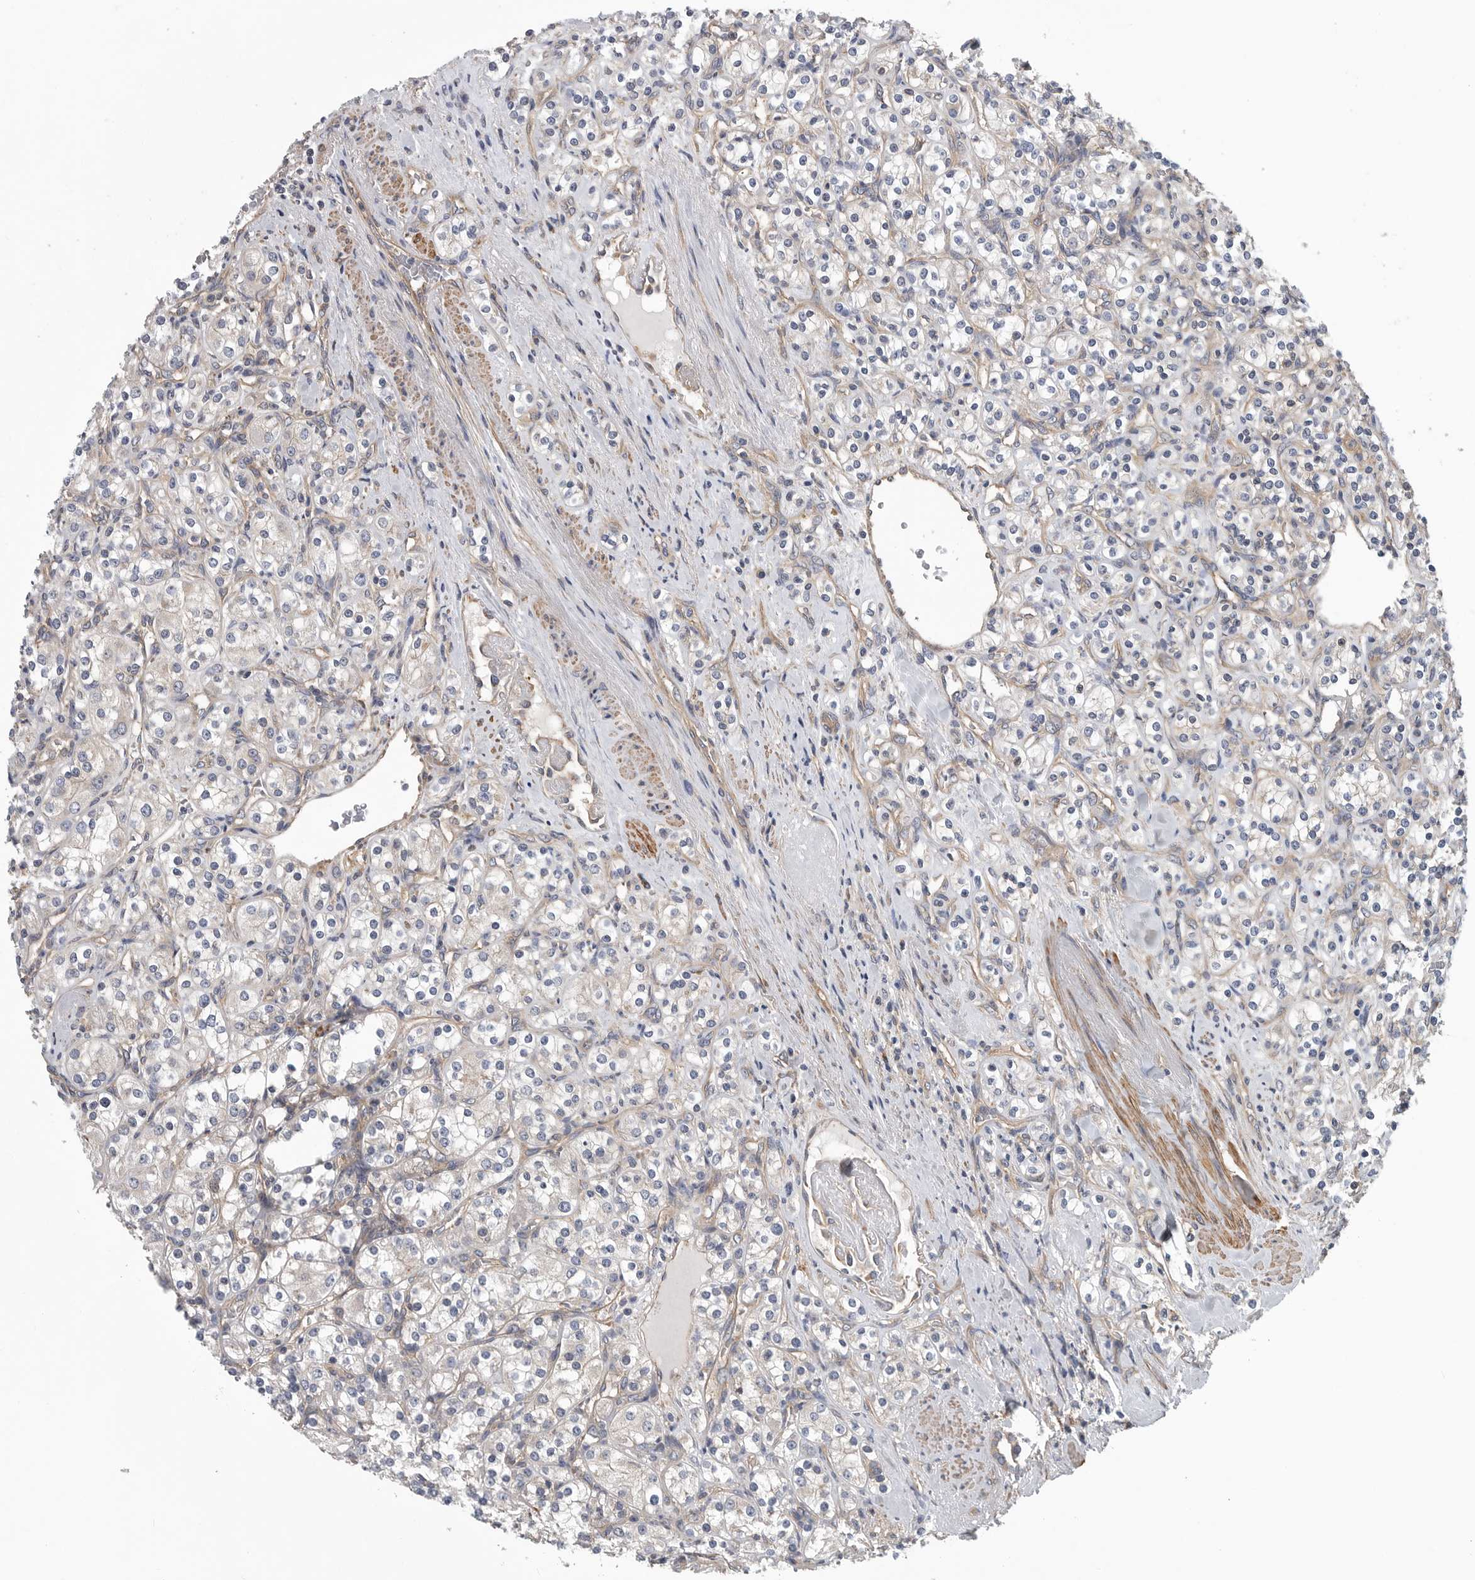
{"staining": {"intensity": "negative", "quantity": "none", "location": "none"}, "tissue": "renal cancer", "cell_type": "Tumor cells", "image_type": "cancer", "snomed": [{"axis": "morphology", "description": "Adenocarcinoma, NOS"}, {"axis": "topography", "description": "Kidney"}], "caption": "Immunohistochemistry histopathology image of neoplastic tissue: human renal adenocarcinoma stained with DAB reveals no significant protein staining in tumor cells.", "gene": "OXR1", "patient": {"sex": "male", "age": 77}}